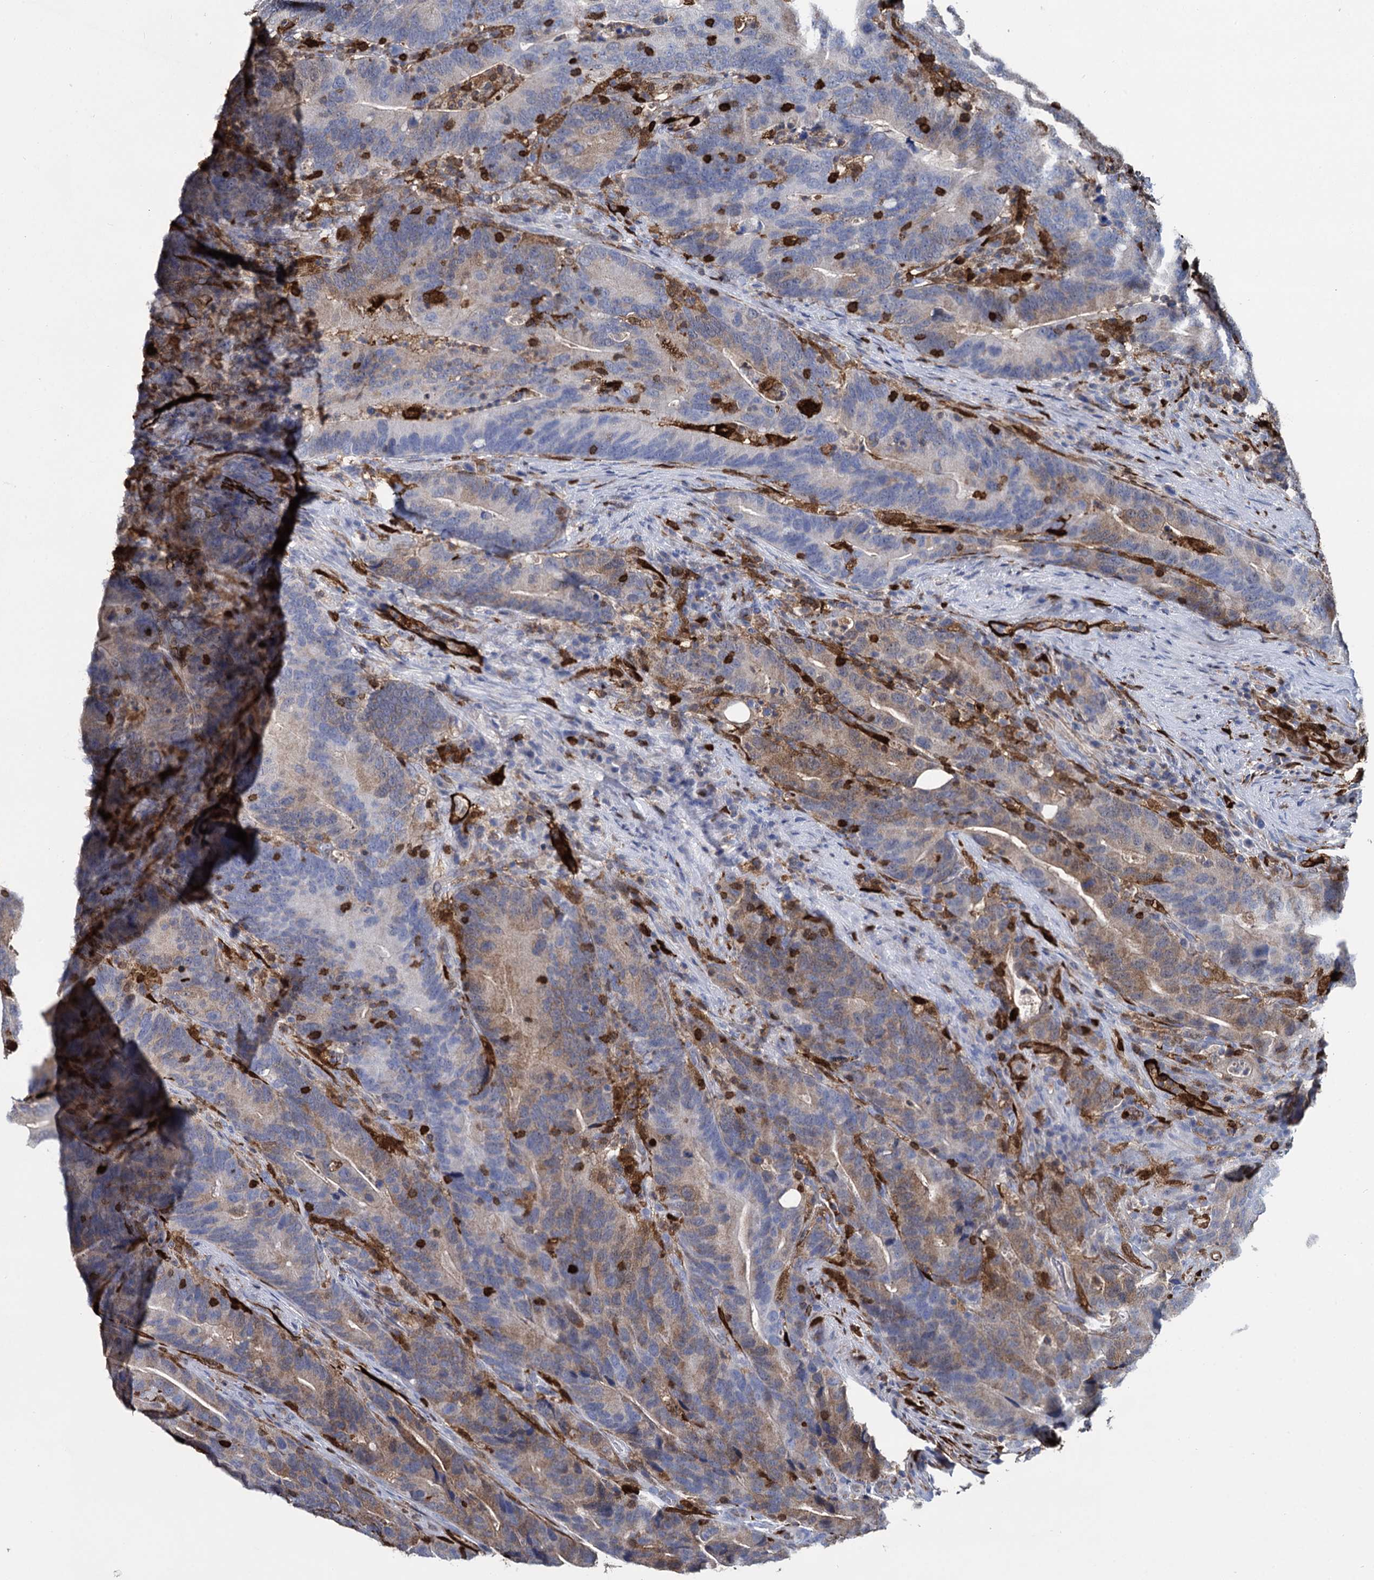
{"staining": {"intensity": "weak", "quantity": "<25%", "location": "cytoplasmic/membranous"}, "tissue": "colorectal cancer", "cell_type": "Tumor cells", "image_type": "cancer", "snomed": [{"axis": "morphology", "description": "Adenocarcinoma, NOS"}, {"axis": "topography", "description": "Colon"}], "caption": "The photomicrograph reveals no staining of tumor cells in colorectal cancer. (Immunohistochemistry, brightfield microscopy, high magnification).", "gene": "FABP5", "patient": {"sex": "female", "age": 66}}